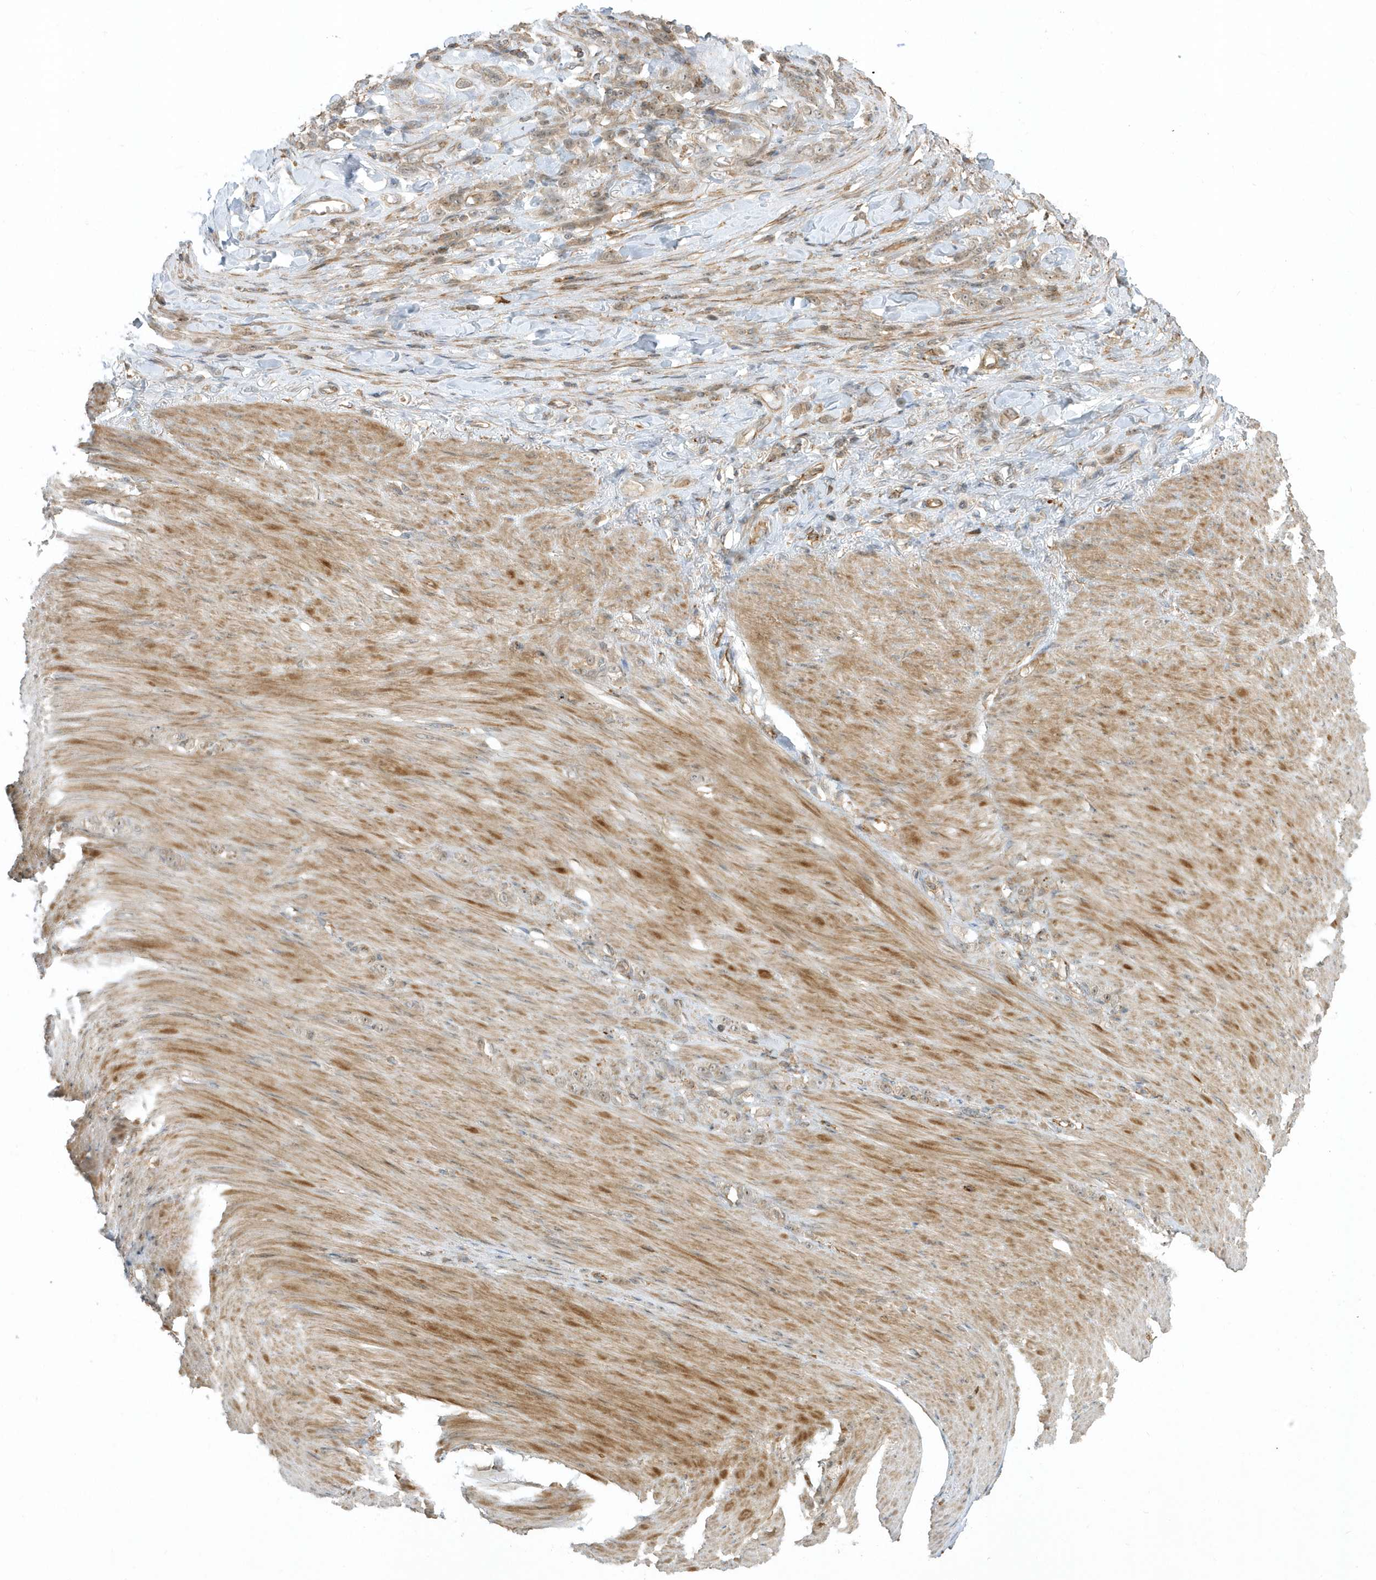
{"staining": {"intensity": "weak", "quantity": ">75%", "location": "cytoplasmic/membranous,nuclear"}, "tissue": "stomach cancer", "cell_type": "Tumor cells", "image_type": "cancer", "snomed": [{"axis": "morphology", "description": "Normal tissue, NOS"}, {"axis": "morphology", "description": "Adenocarcinoma, NOS"}, {"axis": "topography", "description": "Stomach"}], "caption": "The histopathology image exhibits a brown stain indicating the presence of a protein in the cytoplasmic/membranous and nuclear of tumor cells in adenocarcinoma (stomach). (Stains: DAB (3,3'-diaminobenzidine) in brown, nuclei in blue, Microscopy: brightfield microscopy at high magnification).", "gene": "ZBTB8A", "patient": {"sex": "male", "age": 82}}